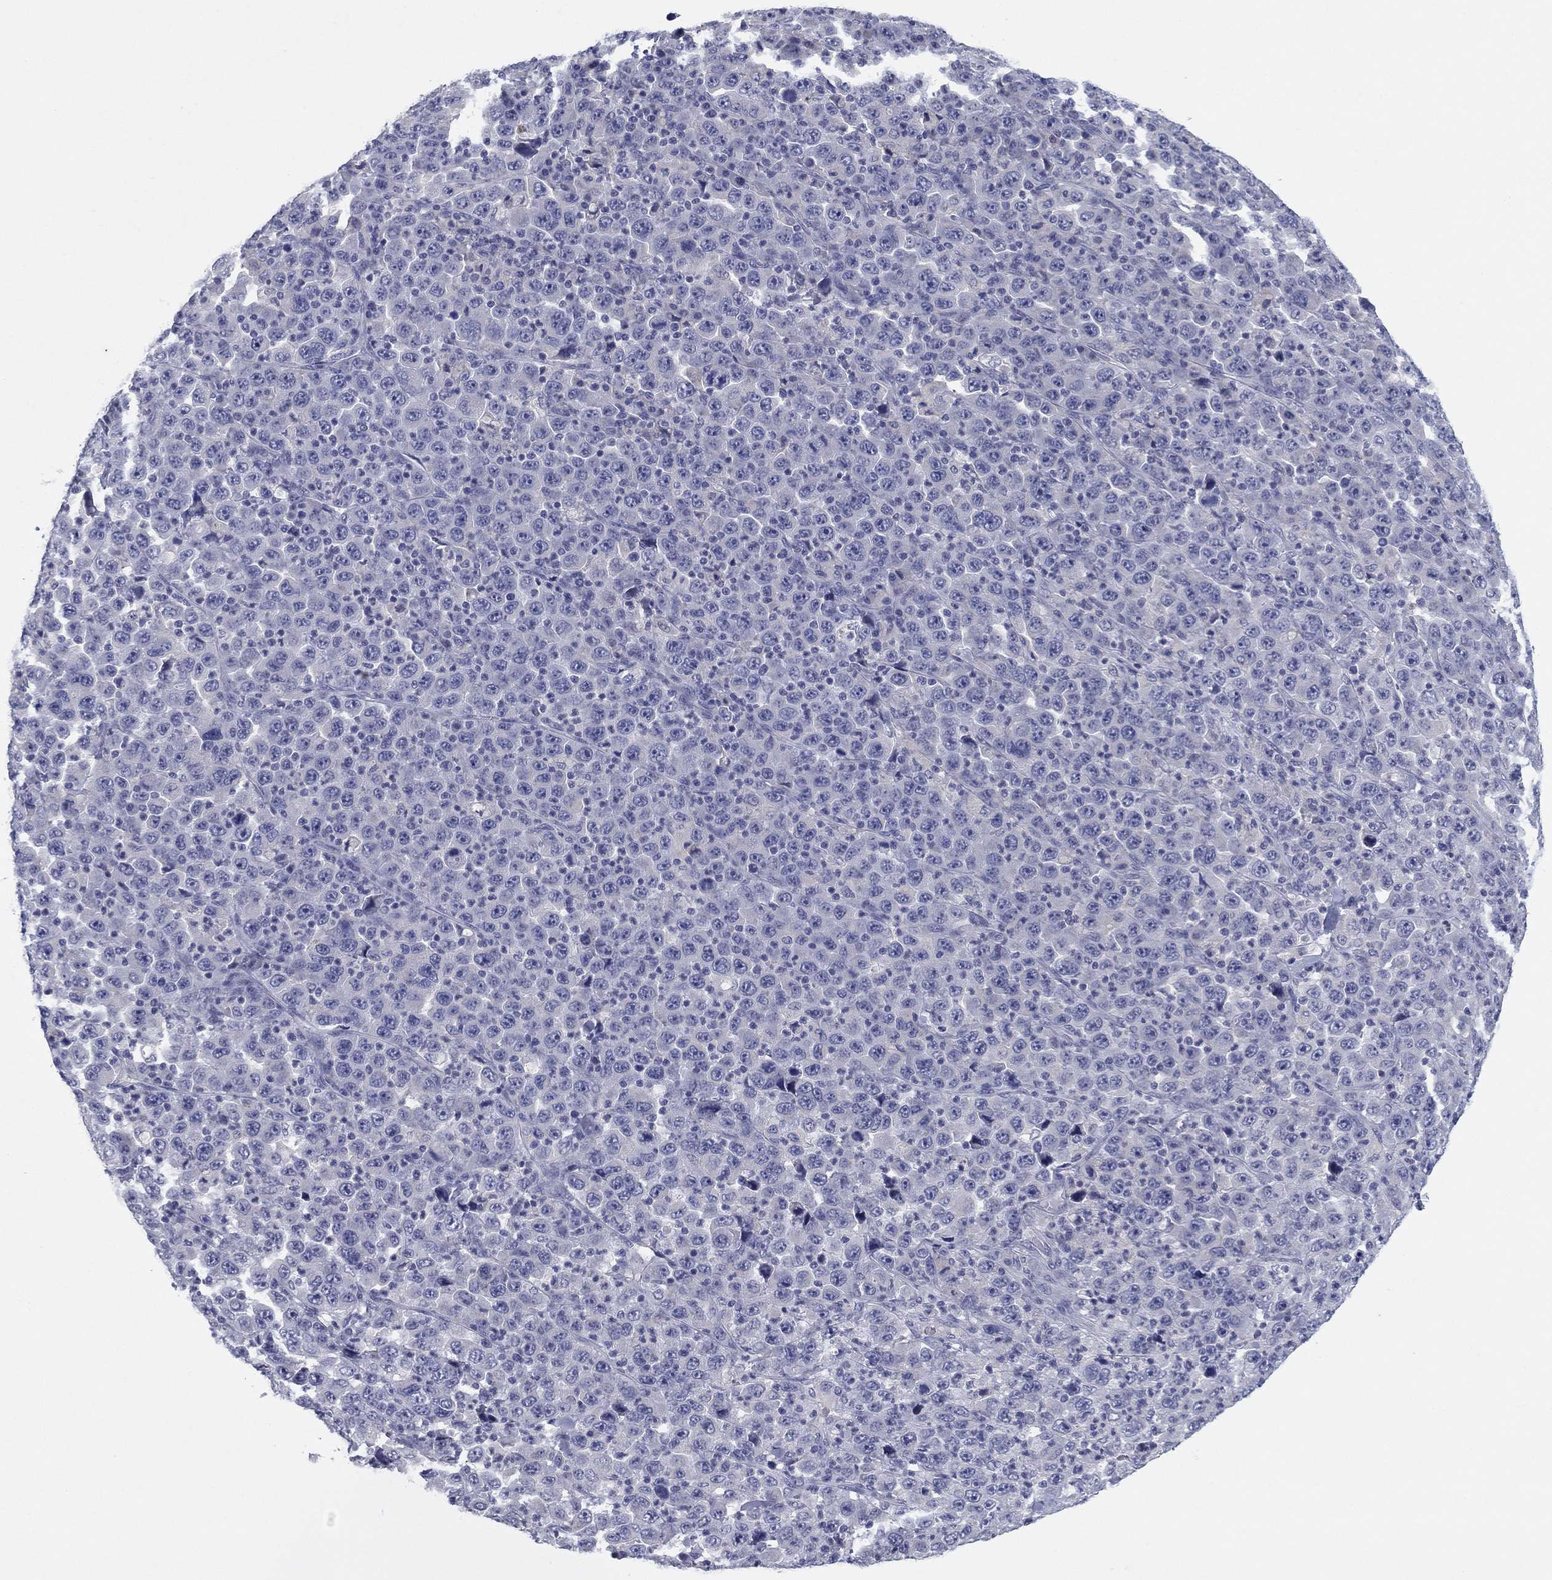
{"staining": {"intensity": "negative", "quantity": "none", "location": "none"}, "tissue": "stomach cancer", "cell_type": "Tumor cells", "image_type": "cancer", "snomed": [{"axis": "morphology", "description": "Normal tissue, NOS"}, {"axis": "morphology", "description": "Adenocarcinoma, NOS"}, {"axis": "topography", "description": "Stomach, upper"}, {"axis": "topography", "description": "Stomach"}], "caption": "This is an immunohistochemistry (IHC) micrograph of stomach cancer. There is no positivity in tumor cells.", "gene": "CNTNAP4", "patient": {"sex": "male", "age": 59}}